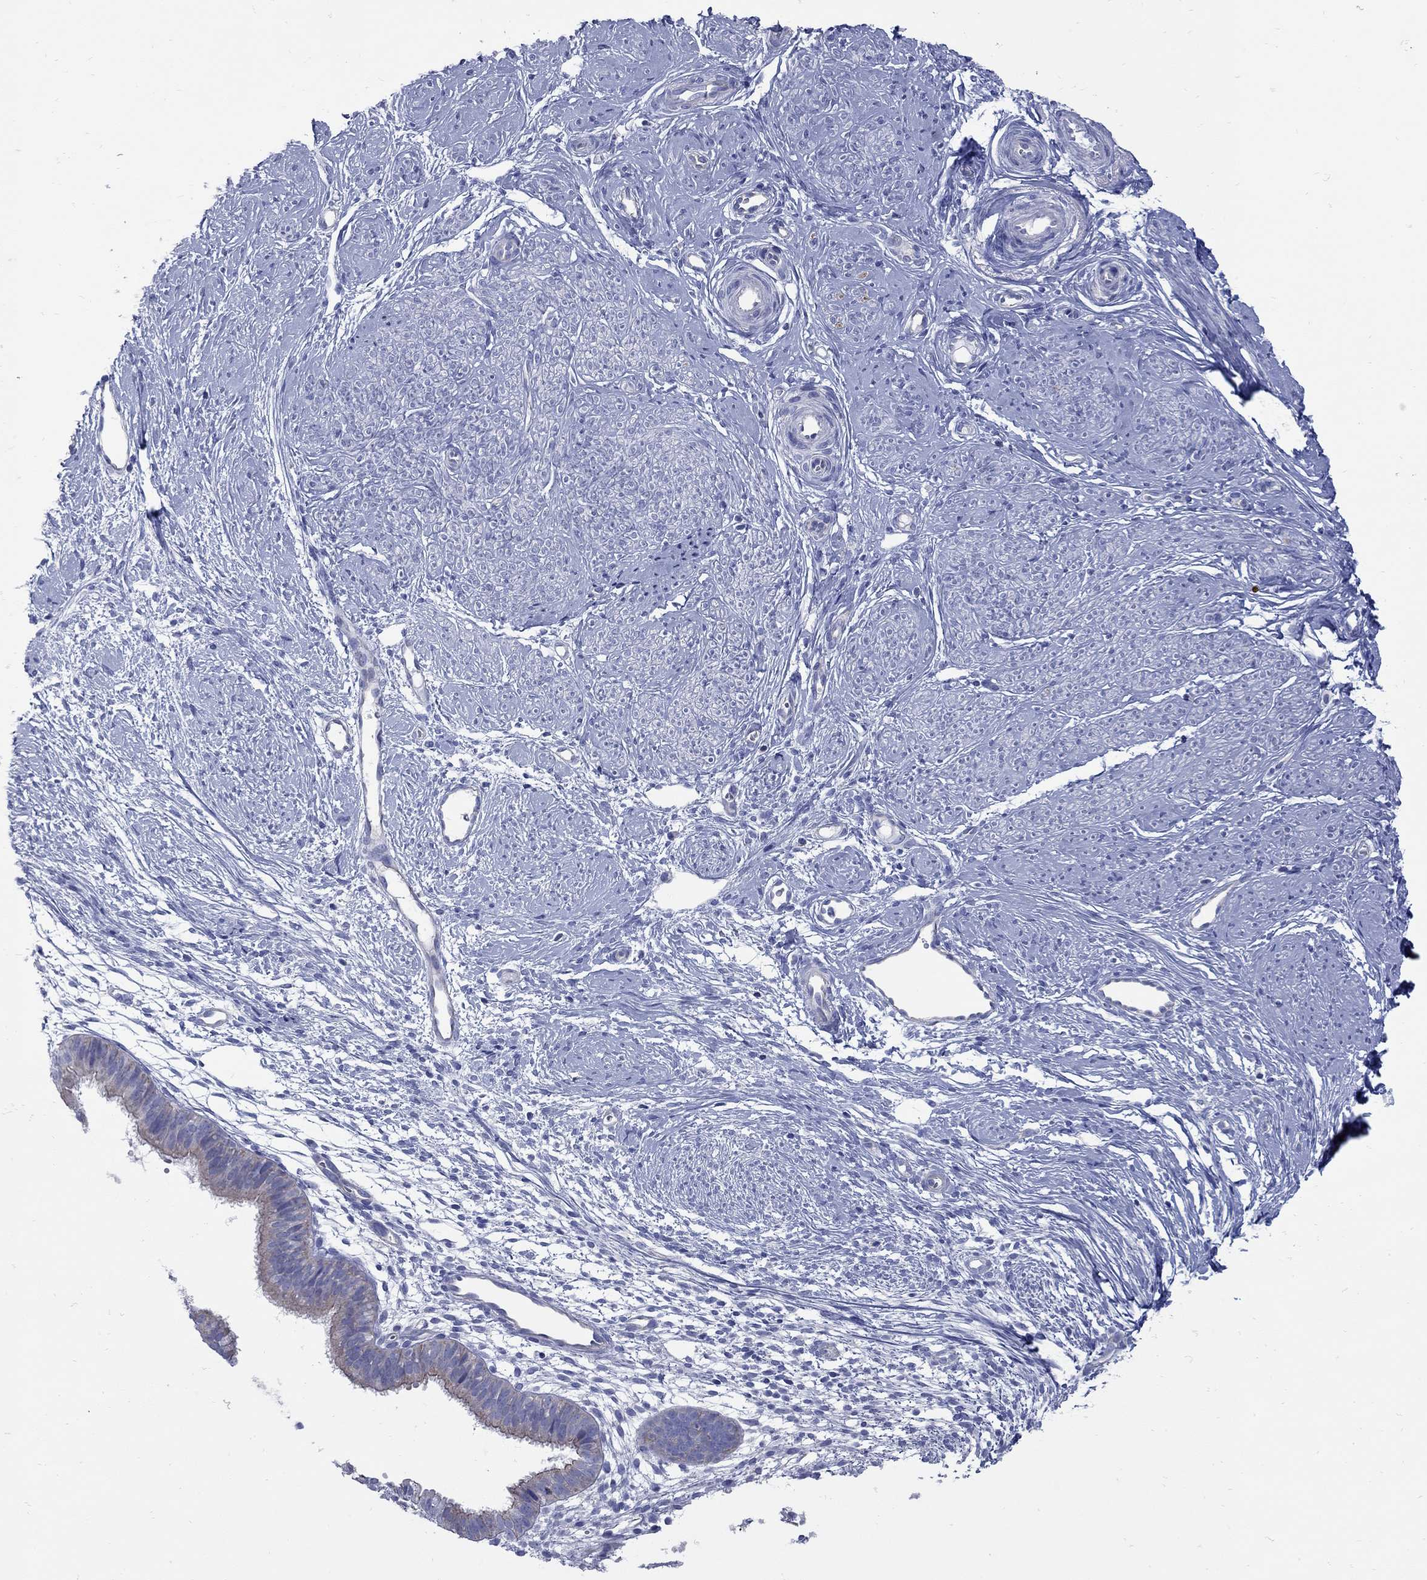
{"staining": {"intensity": "negative", "quantity": "none", "location": "none"}, "tissue": "smooth muscle", "cell_type": "Smooth muscle cells", "image_type": "normal", "snomed": [{"axis": "morphology", "description": "Normal tissue, NOS"}, {"axis": "topography", "description": "Smooth muscle"}], "caption": "DAB immunohistochemical staining of benign human smooth muscle exhibits no significant positivity in smooth muscle cells.", "gene": "PDZD3", "patient": {"sex": "female", "age": 48}}